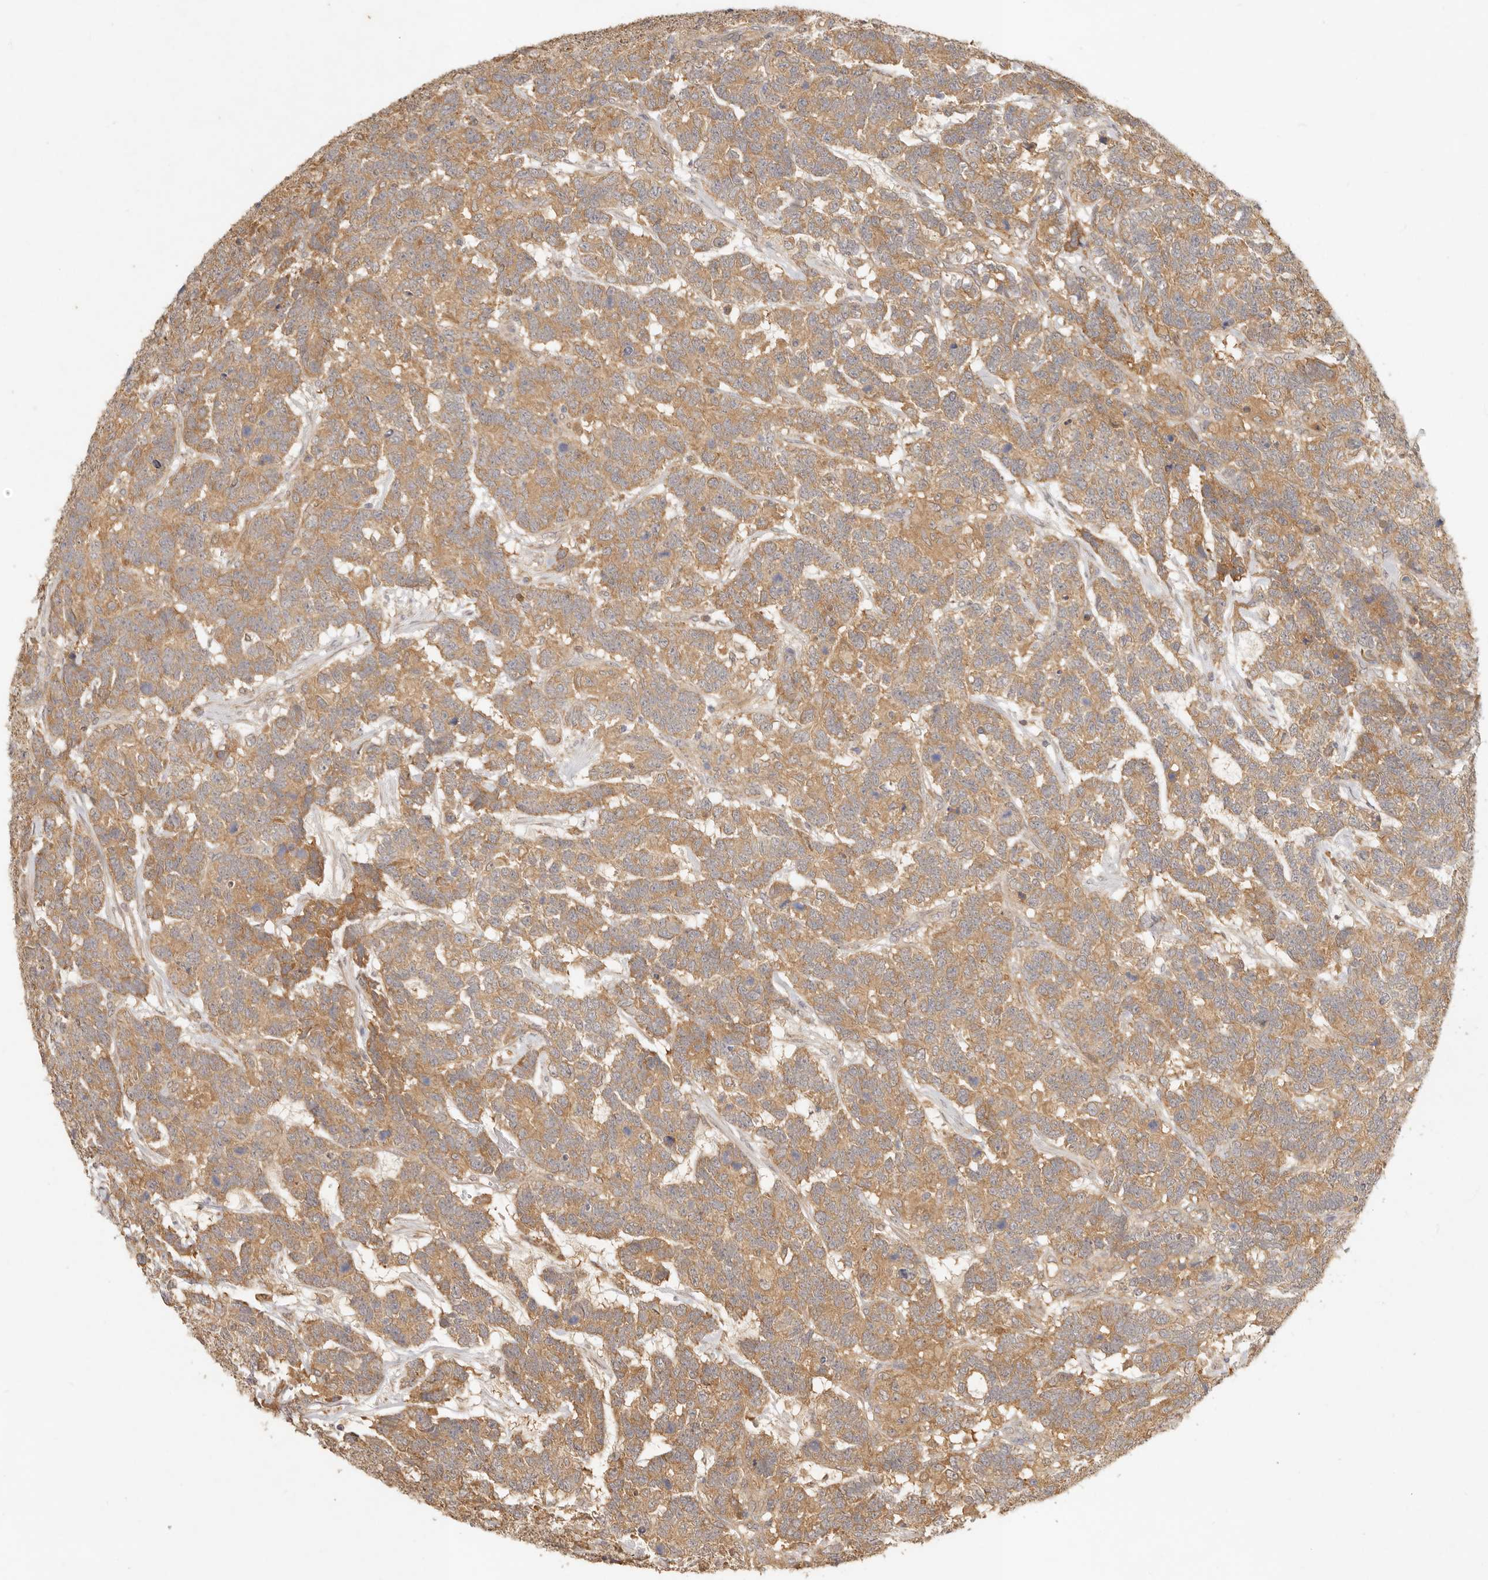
{"staining": {"intensity": "moderate", "quantity": ">75%", "location": "cytoplasmic/membranous"}, "tissue": "testis cancer", "cell_type": "Tumor cells", "image_type": "cancer", "snomed": [{"axis": "morphology", "description": "Carcinoma, Embryonal, NOS"}, {"axis": "topography", "description": "Testis"}], "caption": "The histopathology image shows staining of testis cancer (embryonal carcinoma), revealing moderate cytoplasmic/membranous protein expression (brown color) within tumor cells. Nuclei are stained in blue.", "gene": "VIPR1", "patient": {"sex": "male", "age": 26}}